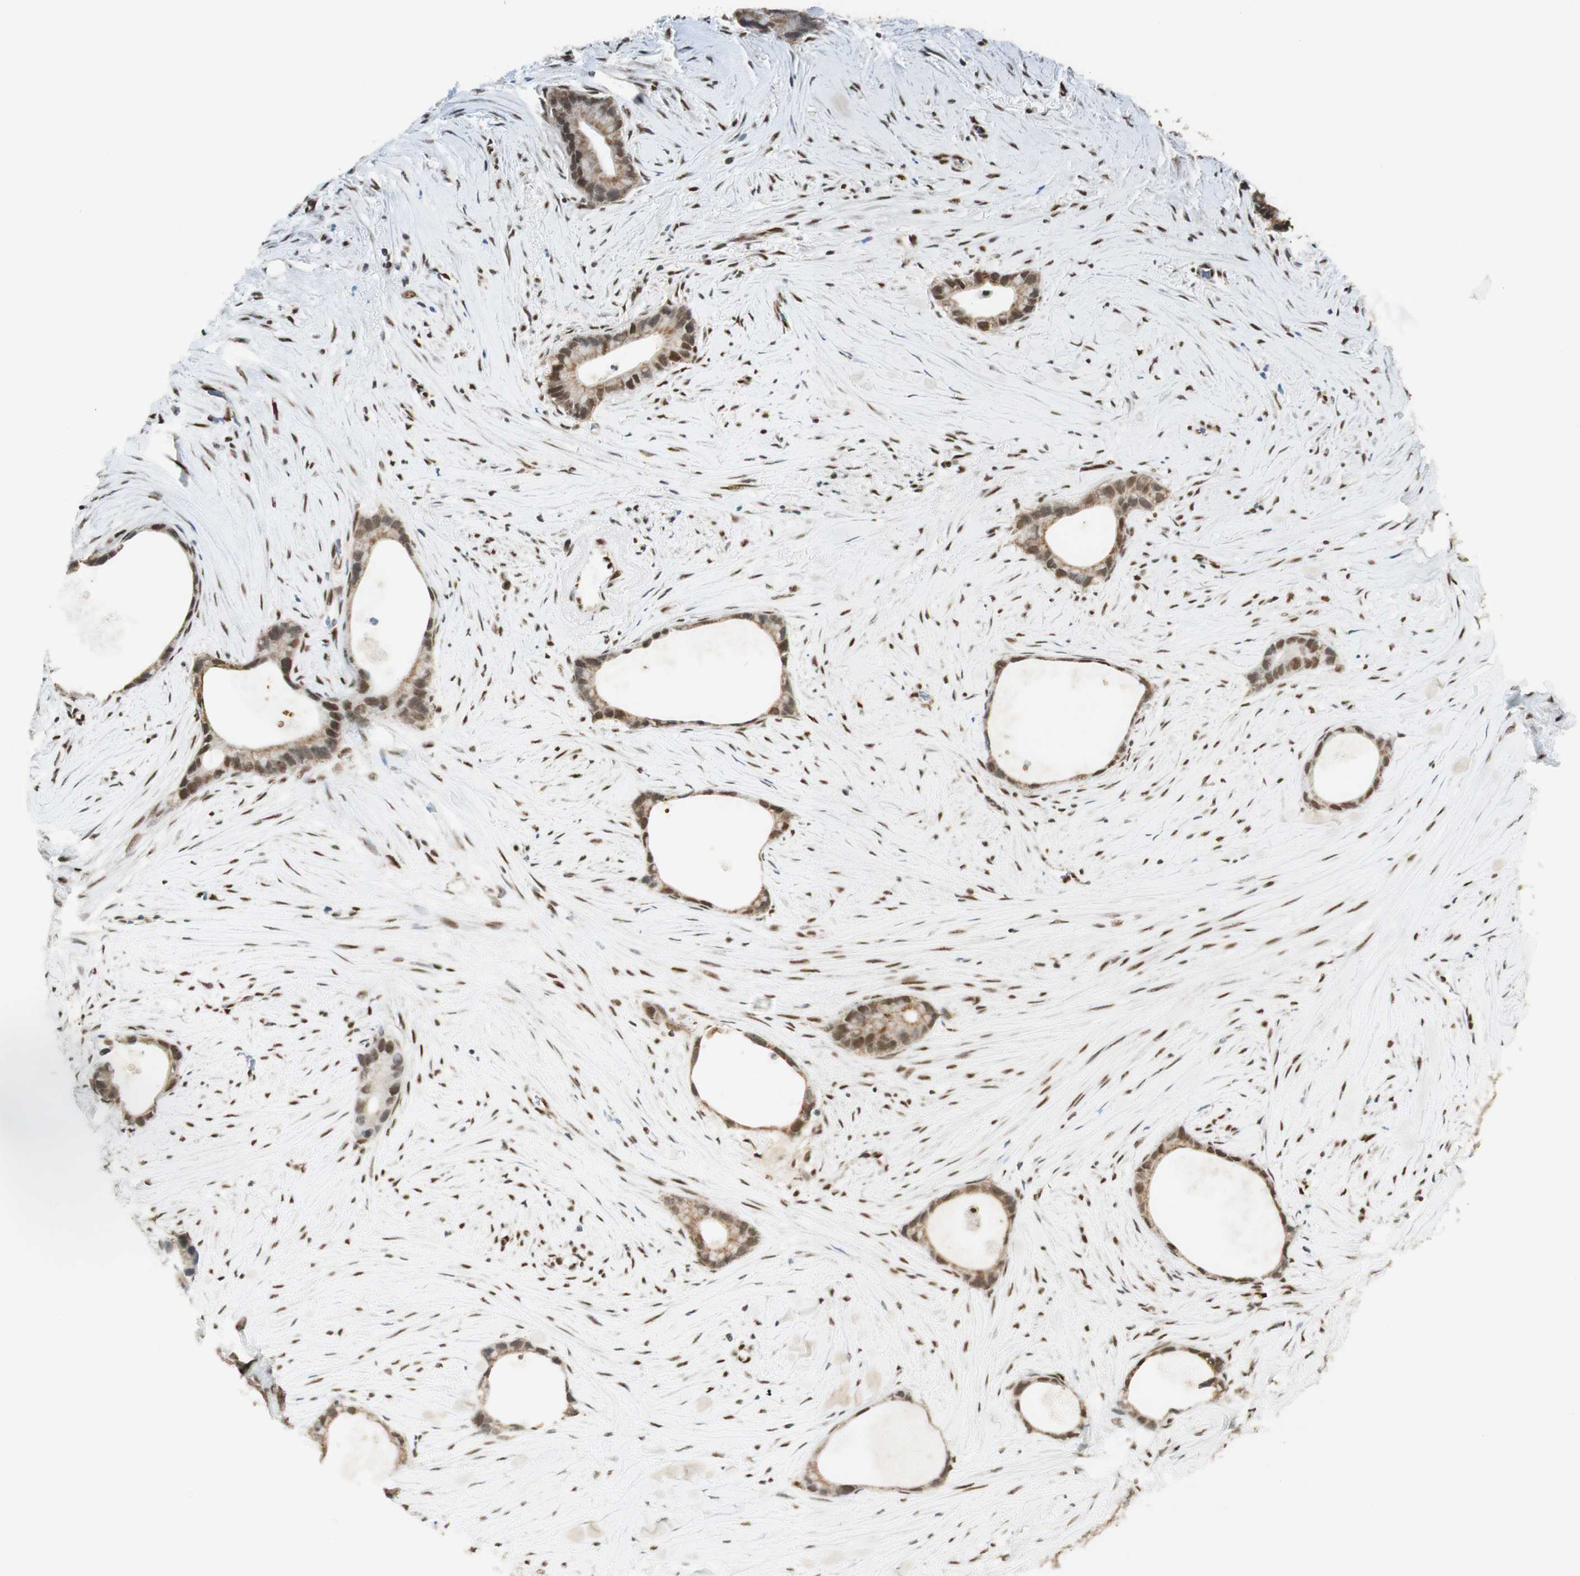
{"staining": {"intensity": "moderate", "quantity": ">75%", "location": "cytoplasmic/membranous,nuclear"}, "tissue": "liver cancer", "cell_type": "Tumor cells", "image_type": "cancer", "snomed": [{"axis": "morphology", "description": "Cholangiocarcinoma"}, {"axis": "topography", "description": "Liver"}], "caption": "Cholangiocarcinoma (liver) tissue reveals moderate cytoplasmic/membranous and nuclear staining in about >75% of tumor cells", "gene": "ZNF782", "patient": {"sex": "female", "age": 55}}